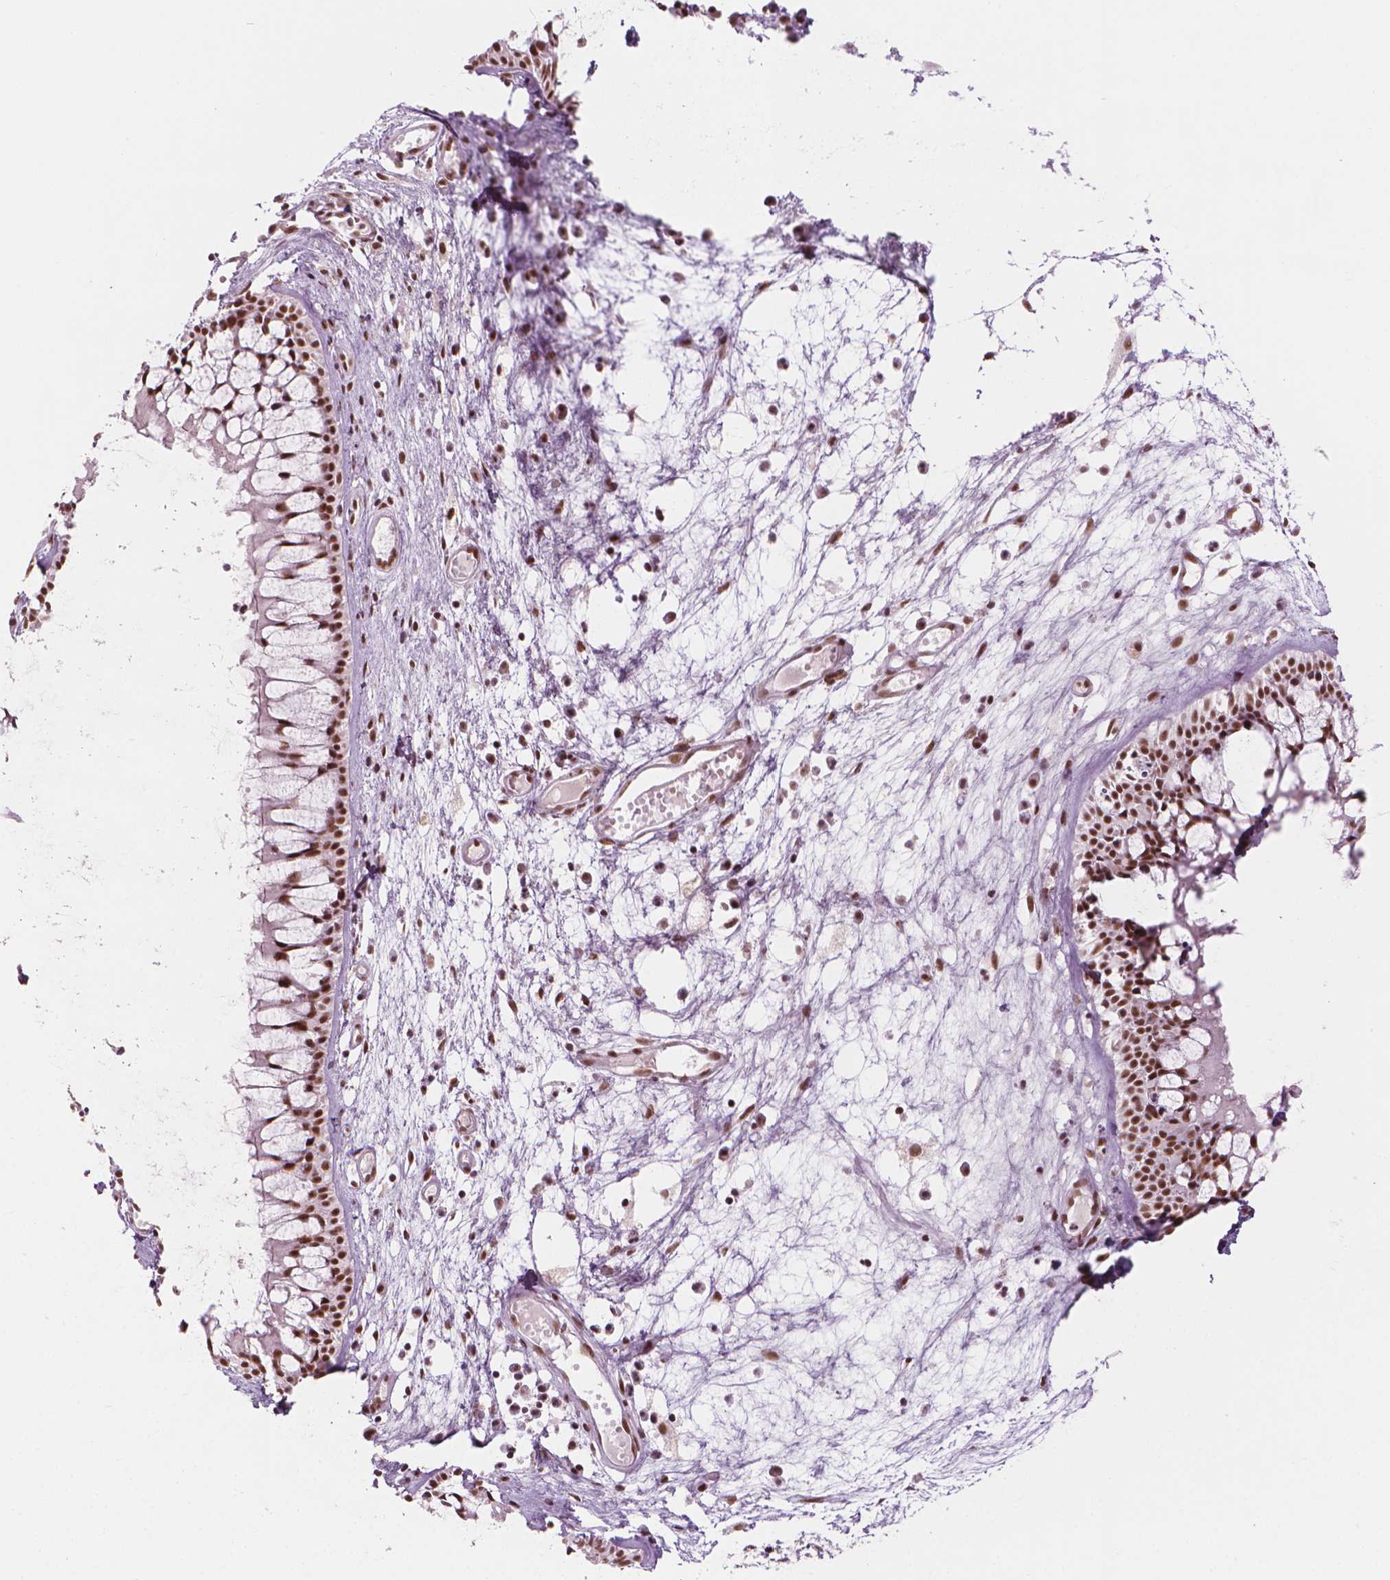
{"staining": {"intensity": "strong", "quantity": ">75%", "location": "nuclear"}, "tissue": "nasopharynx", "cell_type": "Respiratory epithelial cells", "image_type": "normal", "snomed": [{"axis": "morphology", "description": "Normal tissue, NOS"}, {"axis": "topography", "description": "Nasopharynx"}], "caption": "A histopathology image of nasopharynx stained for a protein shows strong nuclear brown staining in respiratory epithelial cells.", "gene": "ELF2", "patient": {"sex": "male", "age": 31}}